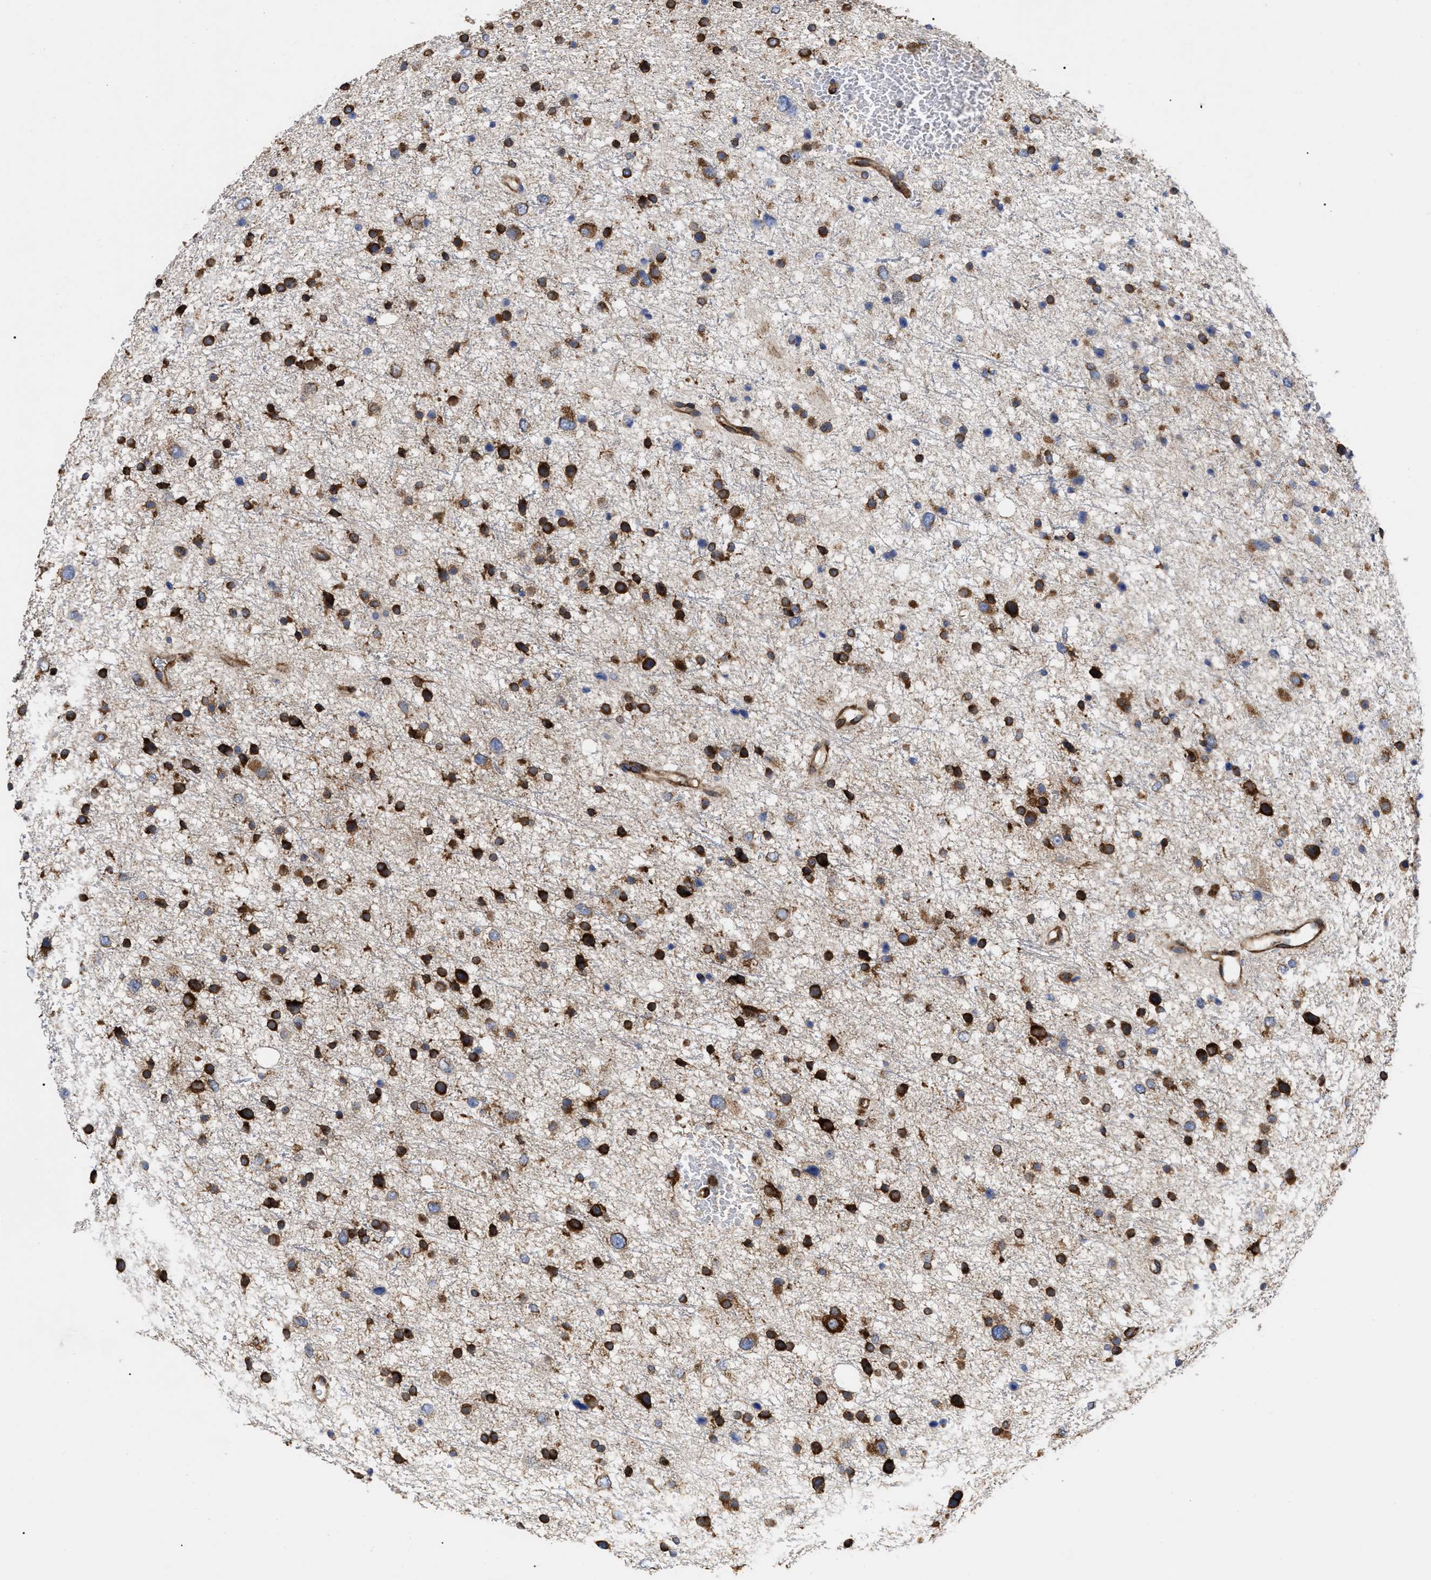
{"staining": {"intensity": "strong", "quantity": ">75%", "location": "cytoplasmic/membranous"}, "tissue": "glioma", "cell_type": "Tumor cells", "image_type": "cancer", "snomed": [{"axis": "morphology", "description": "Glioma, malignant, Low grade"}, {"axis": "topography", "description": "Brain"}], "caption": "This histopathology image exhibits glioma stained with IHC to label a protein in brown. The cytoplasmic/membranous of tumor cells show strong positivity for the protein. Nuclei are counter-stained blue.", "gene": "FAM120A", "patient": {"sex": "female", "age": 37}}